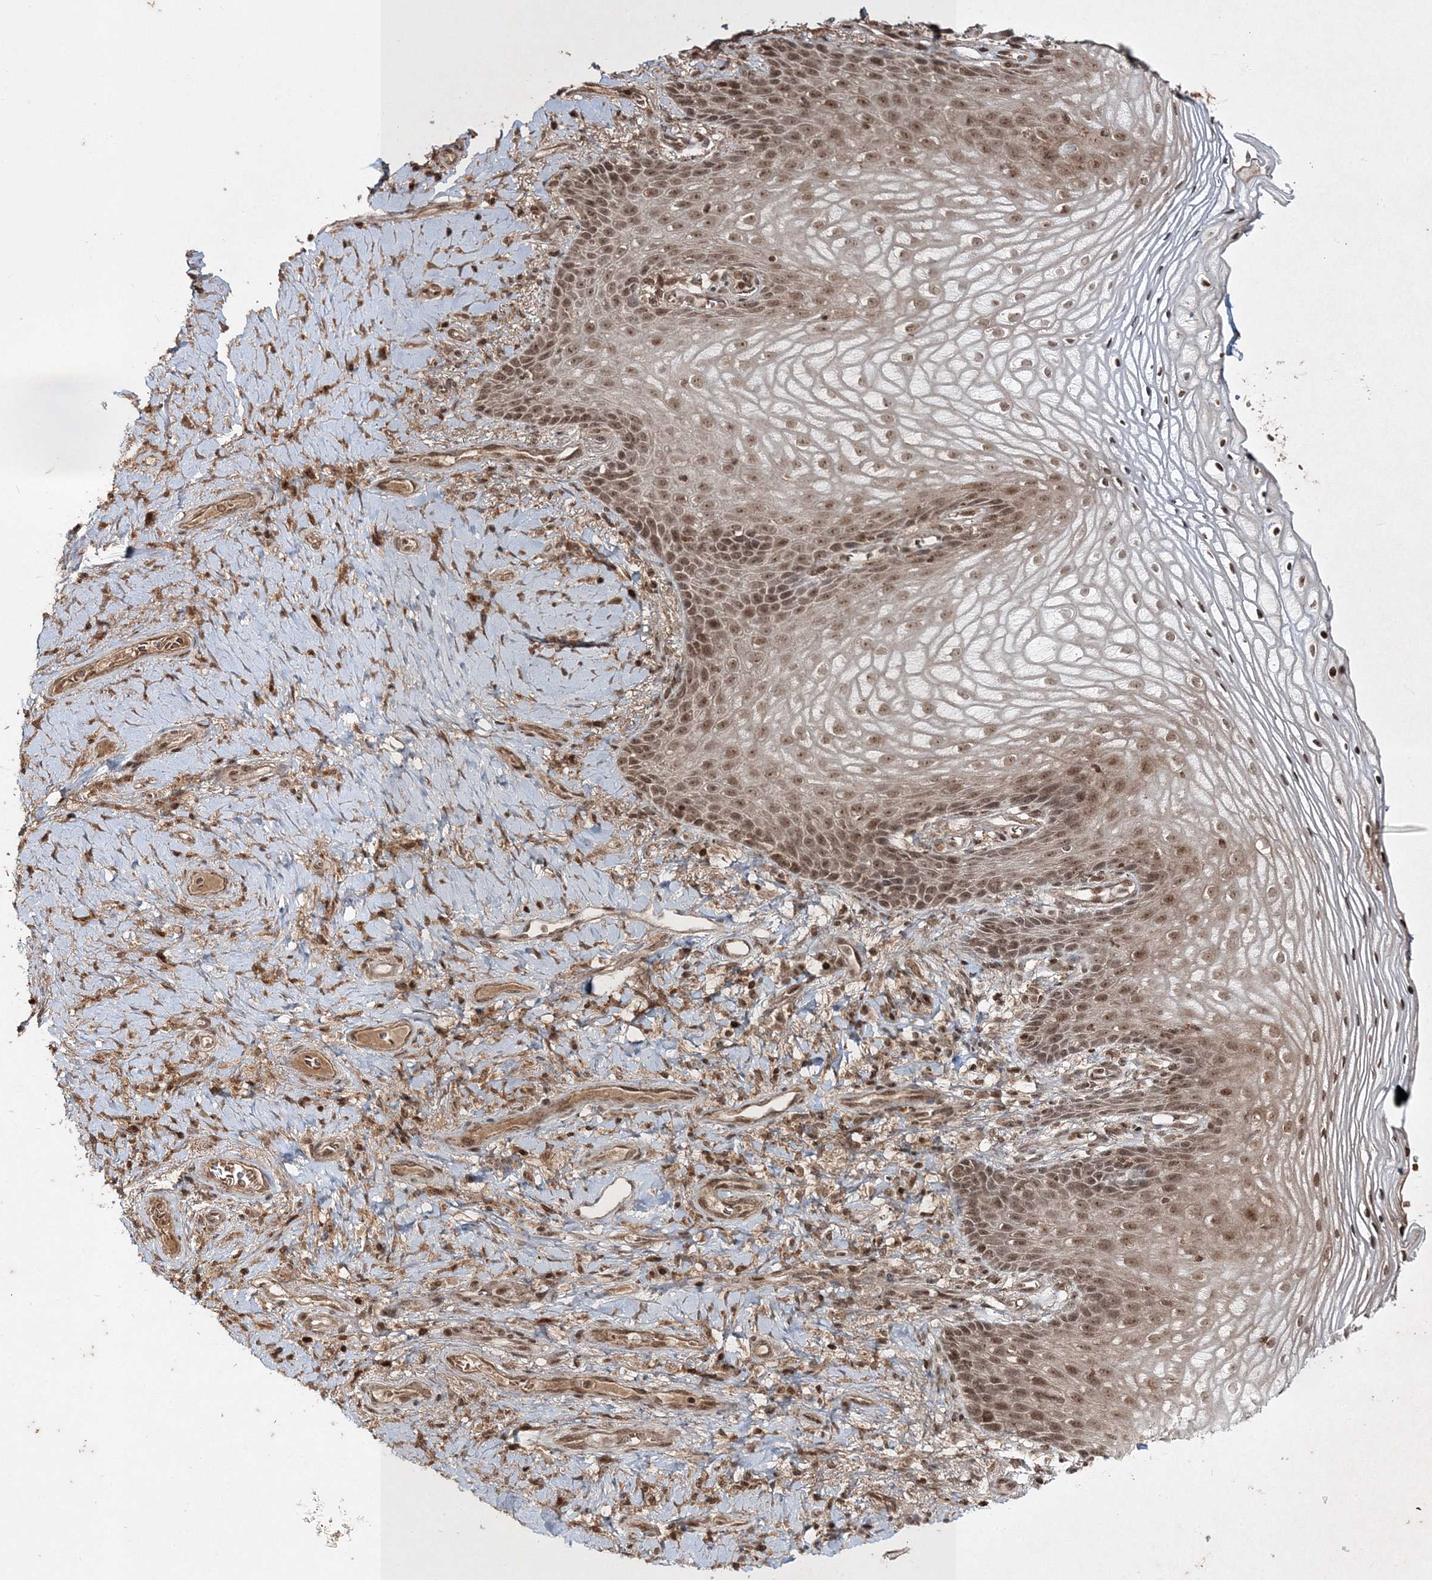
{"staining": {"intensity": "moderate", "quantity": ">75%", "location": "nuclear"}, "tissue": "vagina", "cell_type": "Squamous epithelial cells", "image_type": "normal", "snomed": [{"axis": "morphology", "description": "Normal tissue, NOS"}, {"axis": "topography", "description": "Vagina"}], "caption": "A brown stain shows moderate nuclear staining of a protein in squamous epithelial cells of normal vagina. Using DAB (3,3'-diaminobenzidine) (brown) and hematoxylin (blue) stains, captured at high magnification using brightfield microscopy.", "gene": "CARM1", "patient": {"sex": "female", "age": 60}}